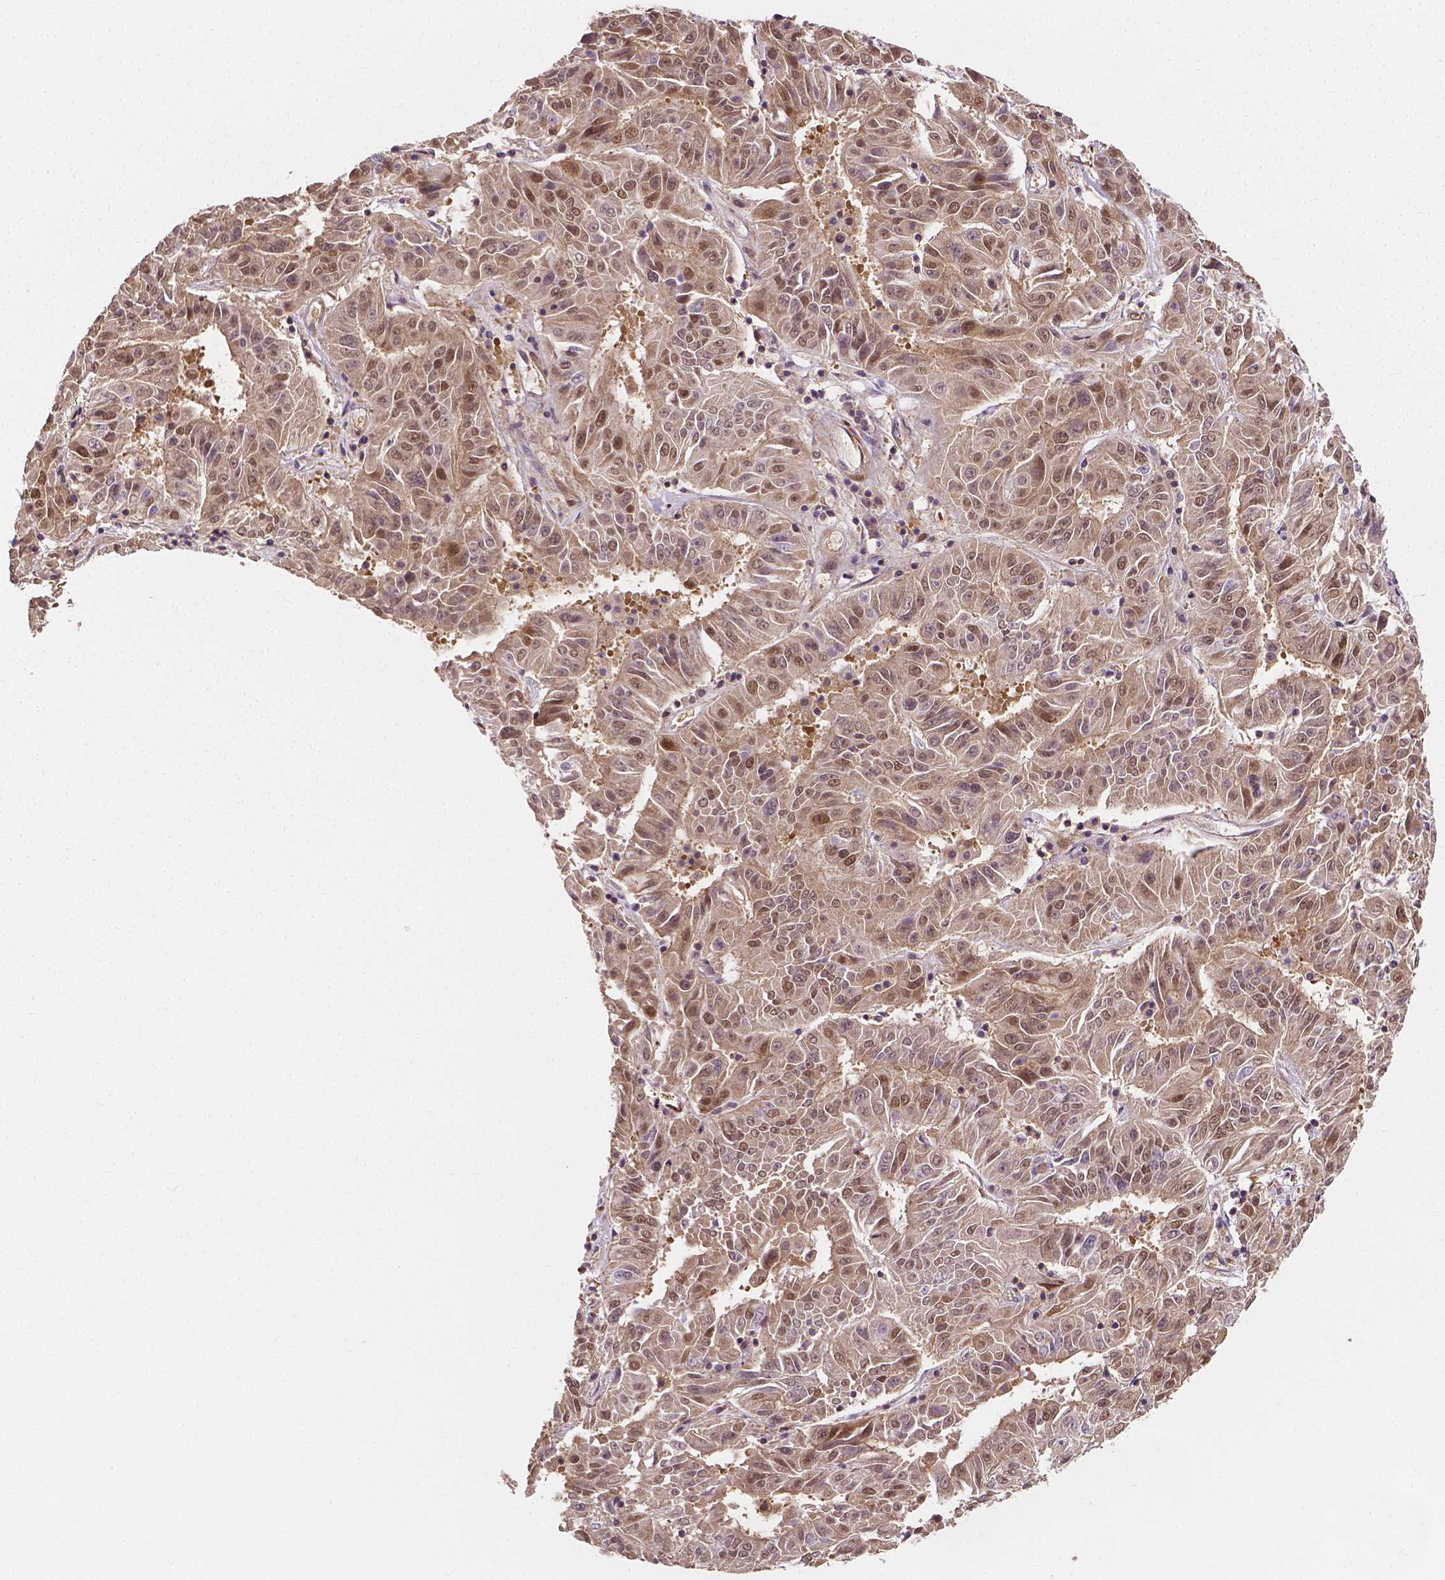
{"staining": {"intensity": "weak", "quantity": ">75%", "location": "nuclear"}, "tissue": "pancreatic cancer", "cell_type": "Tumor cells", "image_type": "cancer", "snomed": [{"axis": "morphology", "description": "Adenocarcinoma, NOS"}, {"axis": "topography", "description": "Pancreas"}], "caption": "Immunohistochemistry (IHC) histopathology image of human pancreatic adenocarcinoma stained for a protein (brown), which reveals low levels of weak nuclear staining in about >75% of tumor cells.", "gene": "YAP1", "patient": {"sex": "male", "age": 63}}